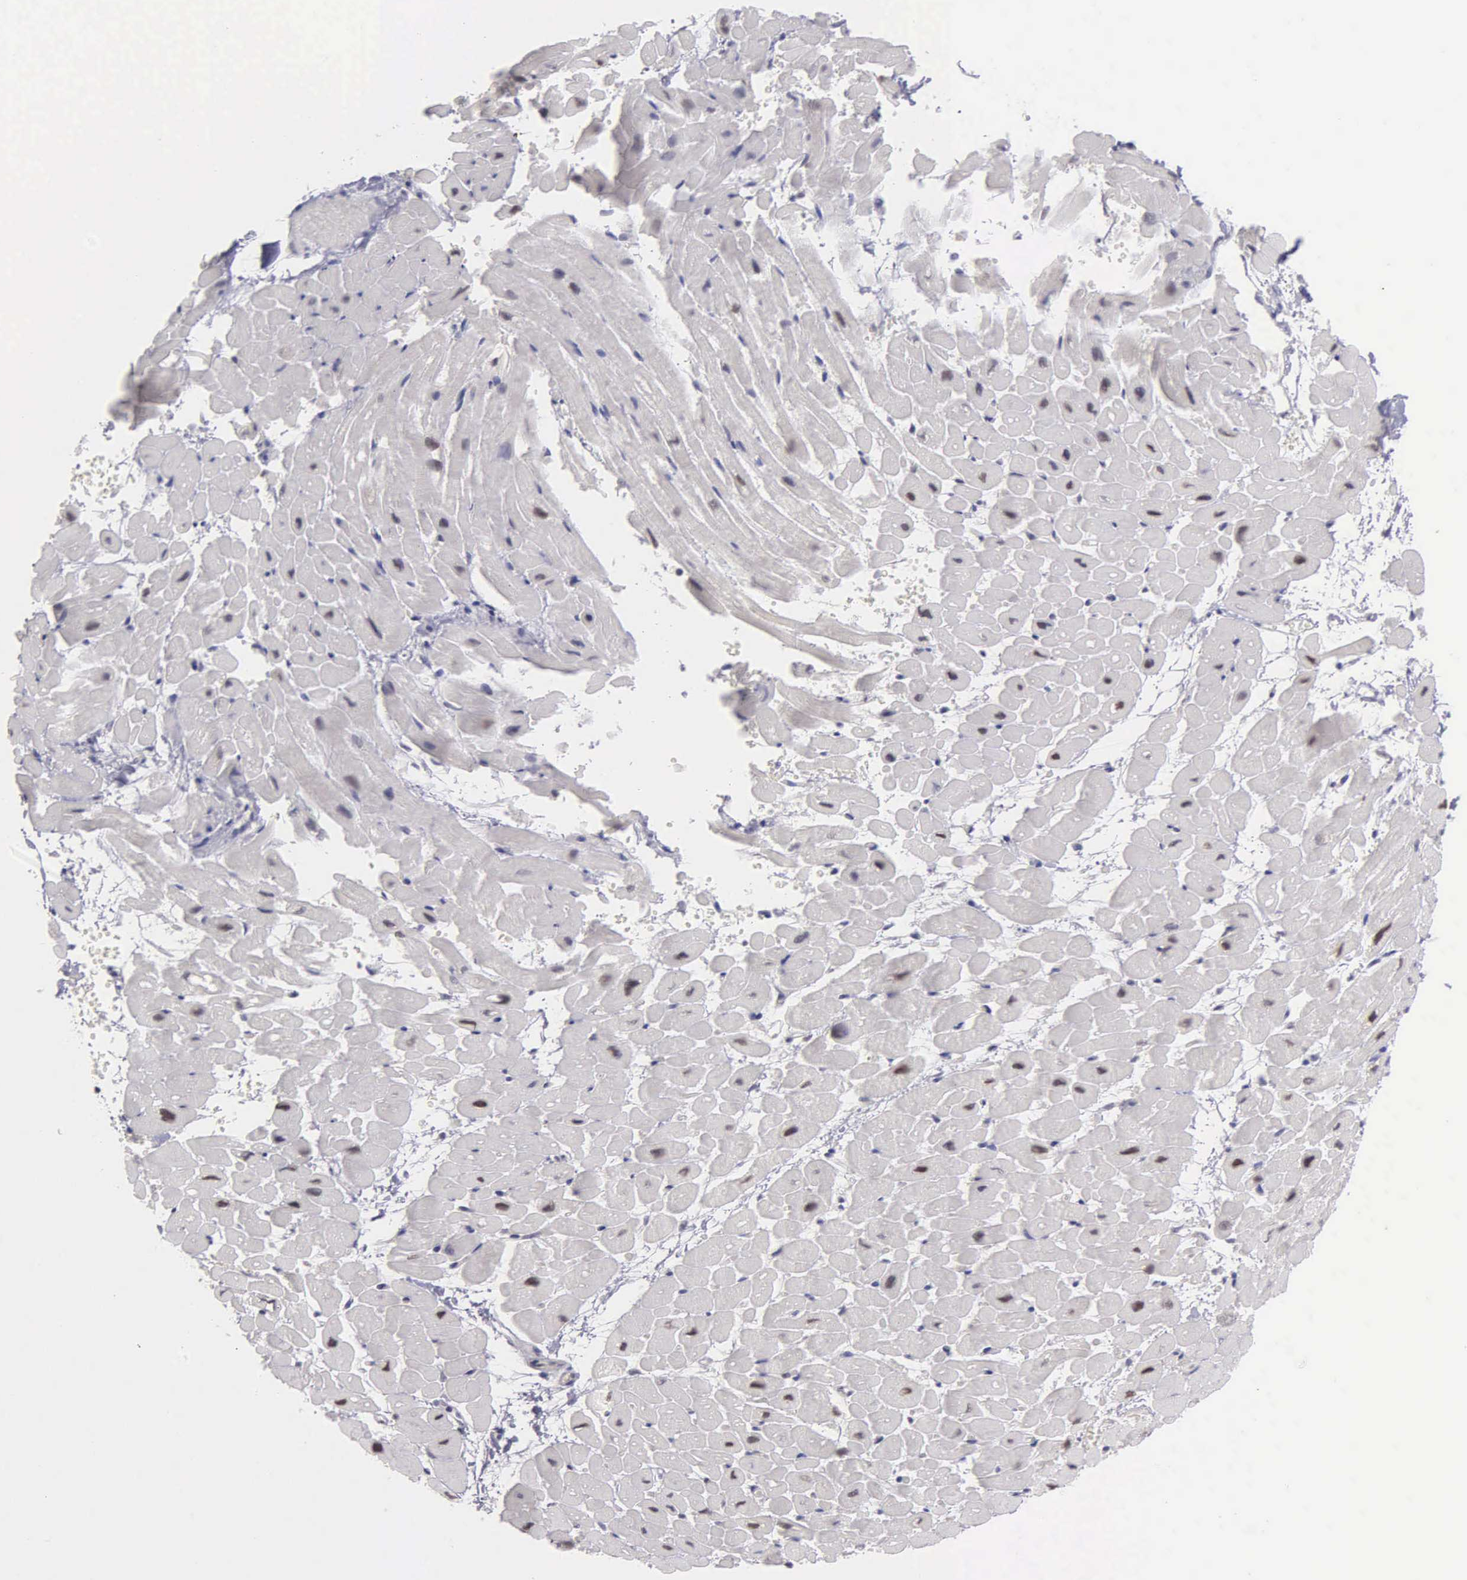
{"staining": {"intensity": "negative", "quantity": "none", "location": "none"}, "tissue": "heart muscle", "cell_type": "Cardiomyocytes", "image_type": "normal", "snomed": [{"axis": "morphology", "description": "Normal tissue, NOS"}, {"axis": "topography", "description": "Heart"}], "caption": "Benign heart muscle was stained to show a protein in brown. There is no significant expression in cardiomyocytes. (Brightfield microscopy of DAB (3,3'-diaminobenzidine) IHC at high magnification).", "gene": "UBR7", "patient": {"sex": "male", "age": 45}}